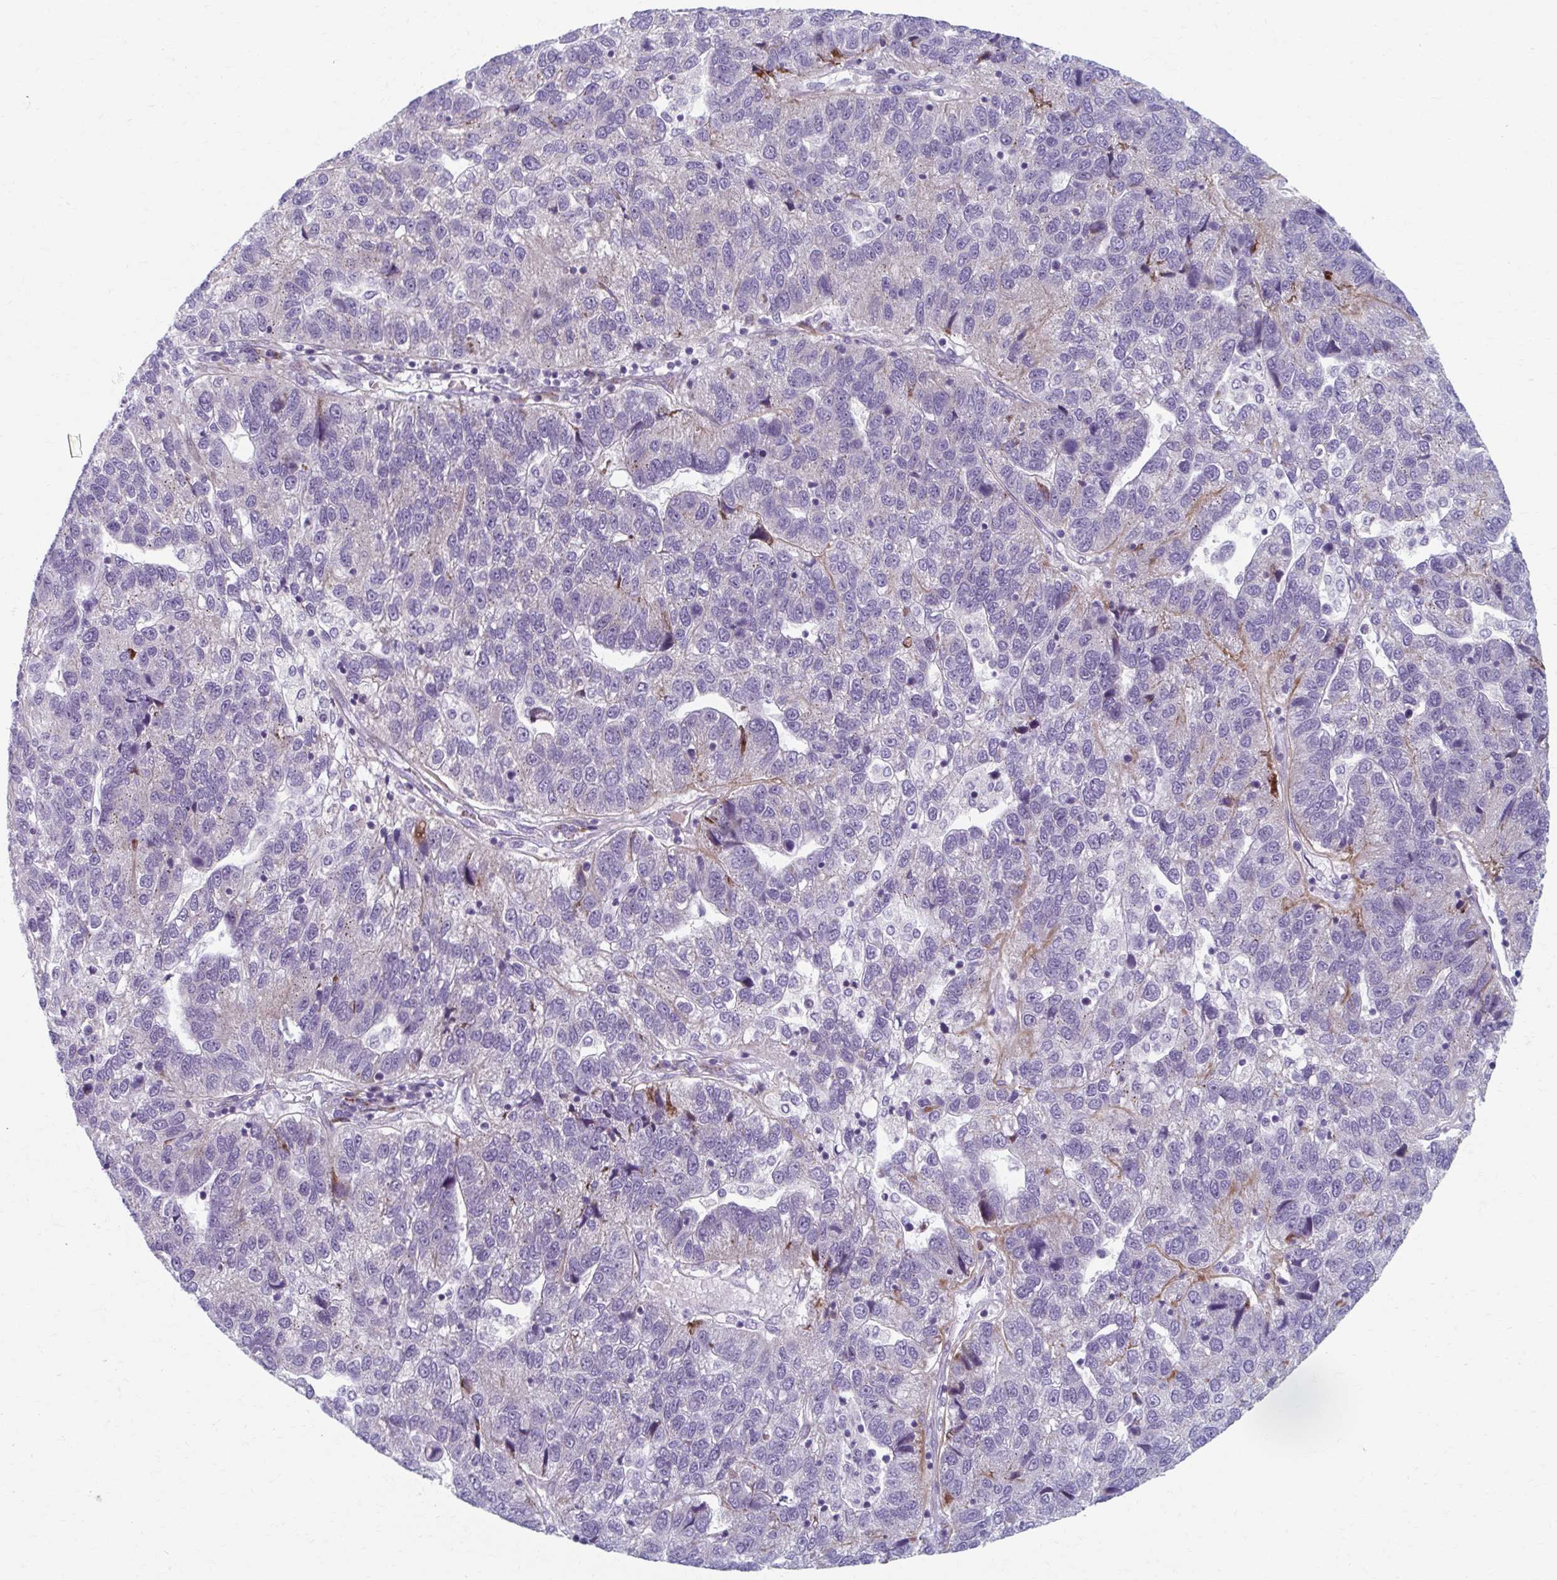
{"staining": {"intensity": "negative", "quantity": "none", "location": "none"}, "tissue": "pancreatic cancer", "cell_type": "Tumor cells", "image_type": "cancer", "snomed": [{"axis": "morphology", "description": "Adenocarcinoma, NOS"}, {"axis": "topography", "description": "Pancreas"}], "caption": "High magnification brightfield microscopy of adenocarcinoma (pancreatic) stained with DAB (brown) and counterstained with hematoxylin (blue): tumor cells show no significant expression.", "gene": "OLFM2", "patient": {"sex": "female", "age": 61}}